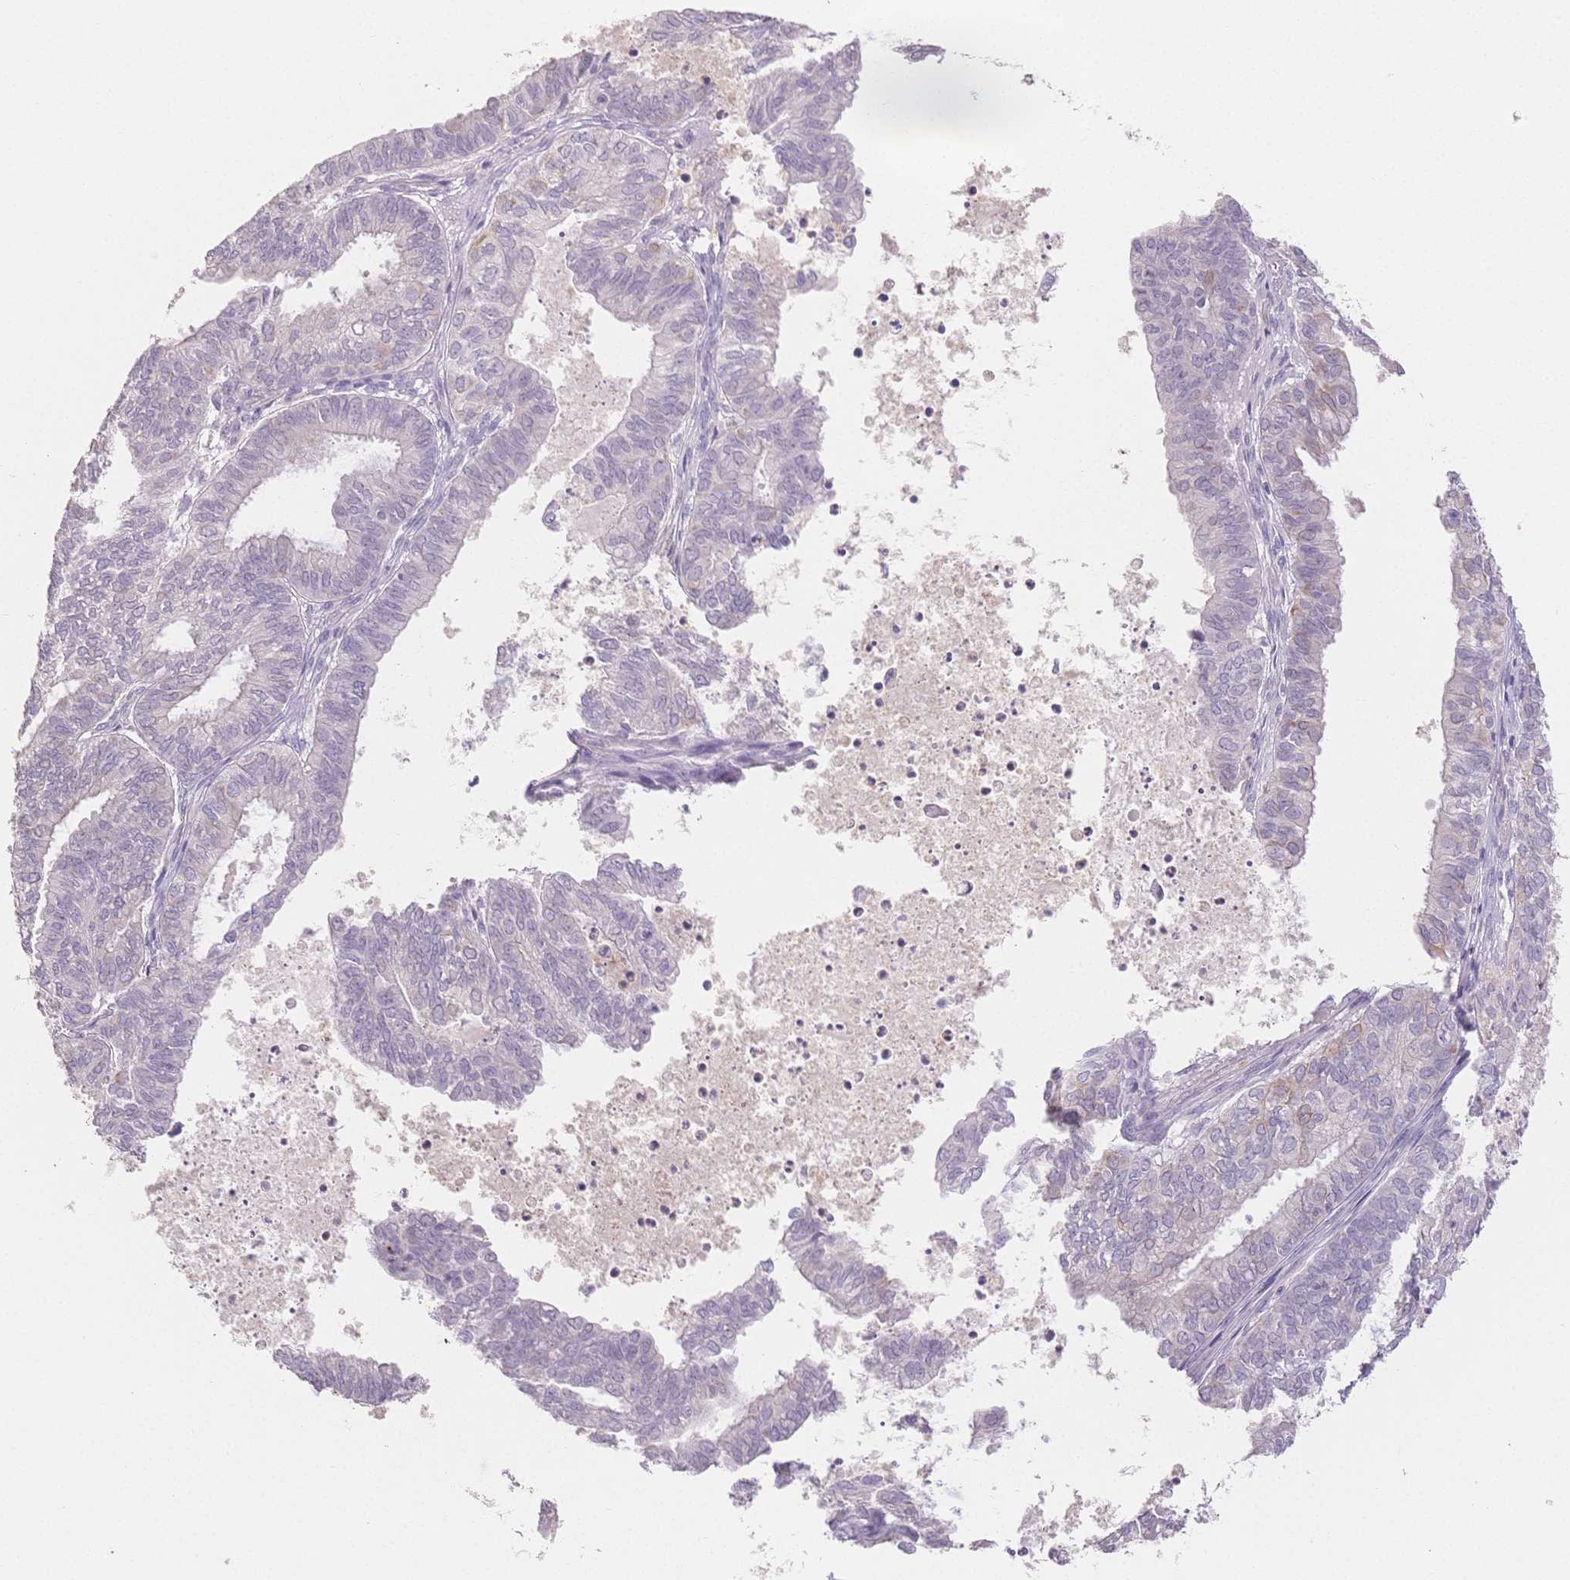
{"staining": {"intensity": "negative", "quantity": "none", "location": "none"}, "tissue": "ovarian cancer", "cell_type": "Tumor cells", "image_type": "cancer", "snomed": [{"axis": "morphology", "description": "Carcinoma, endometroid"}, {"axis": "topography", "description": "Ovary"}], "caption": "Human endometroid carcinoma (ovarian) stained for a protein using IHC demonstrates no expression in tumor cells.", "gene": "SUV39H2", "patient": {"sex": "female", "age": 64}}